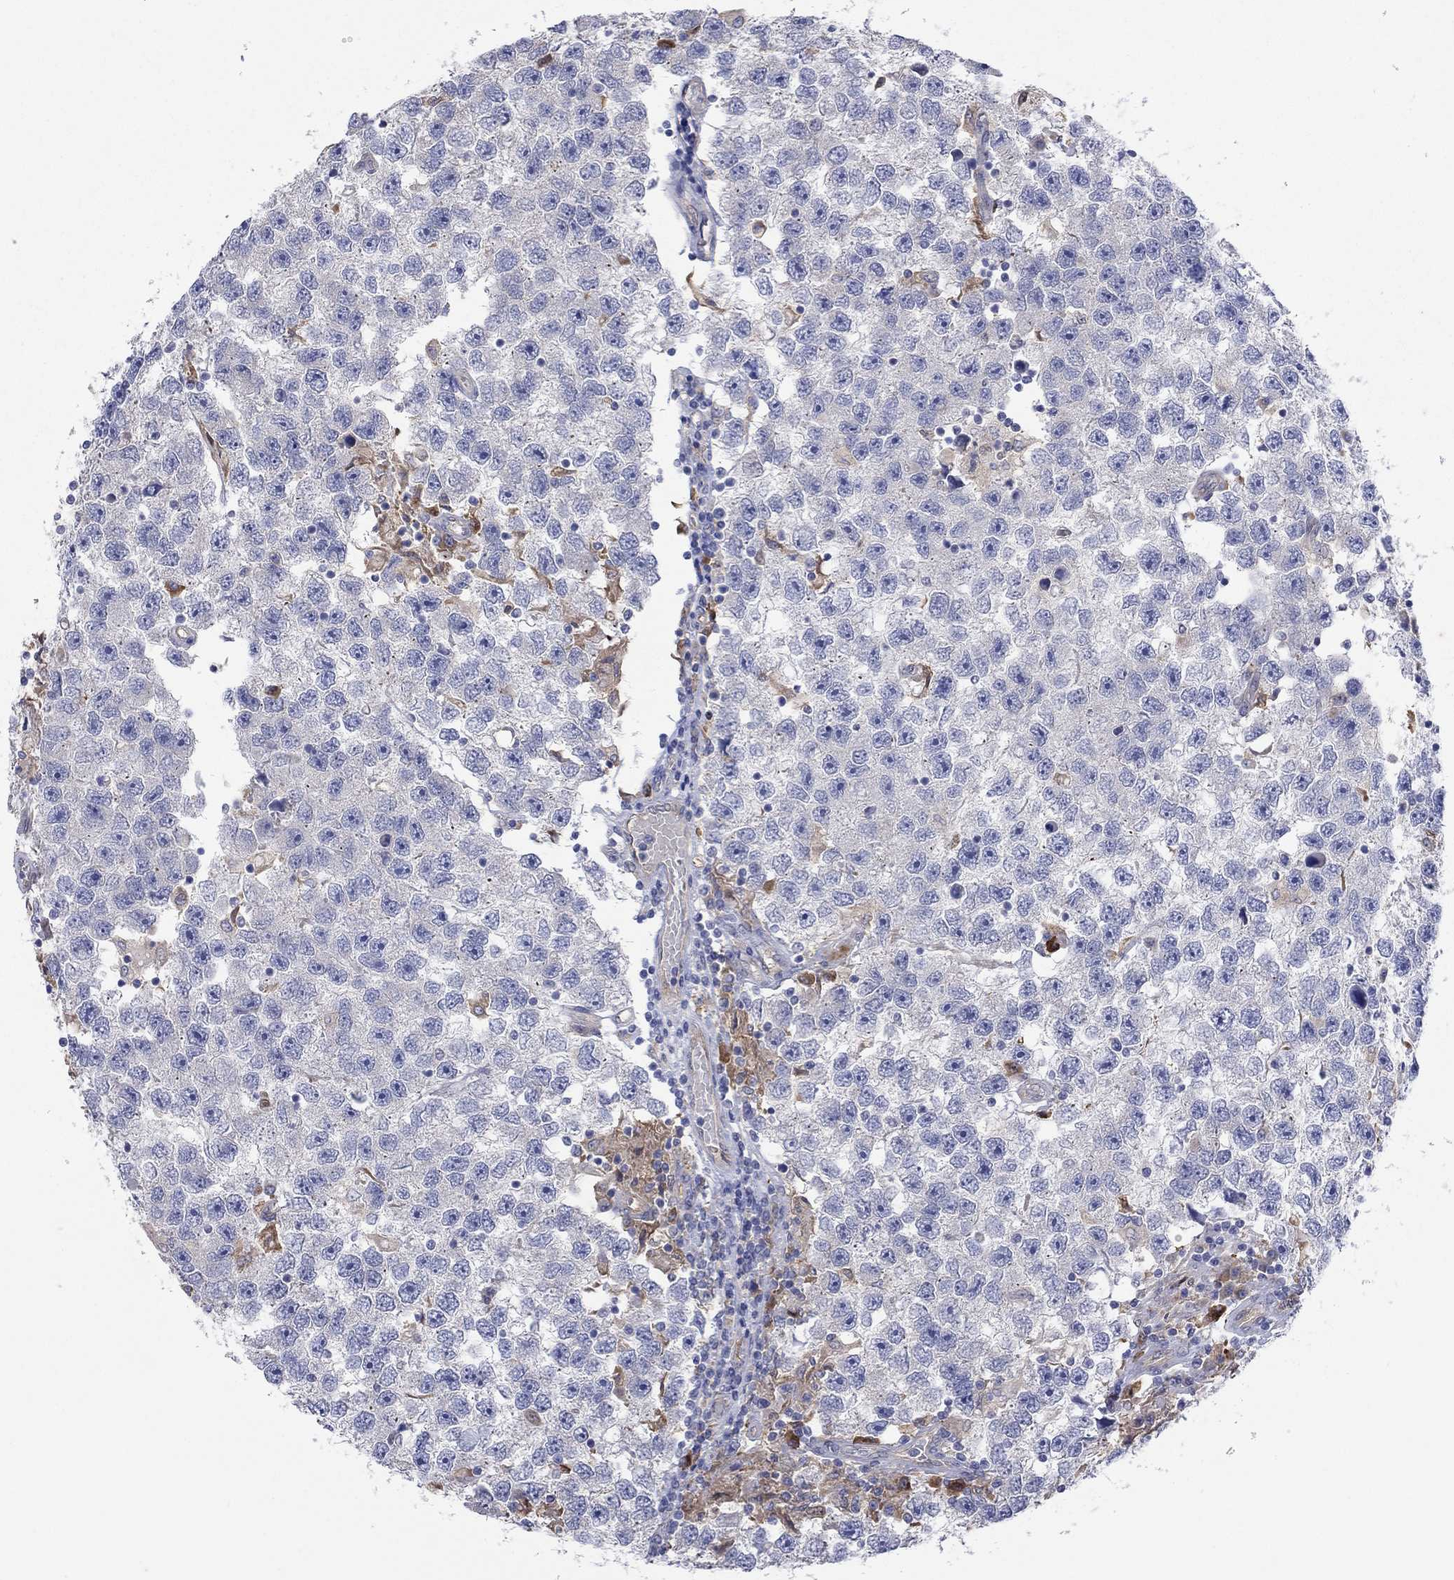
{"staining": {"intensity": "negative", "quantity": "none", "location": "none"}, "tissue": "testis cancer", "cell_type": "Tumor cells", "image_type": "cancer", "snomed": [{"axis": "morphology", "description": "Seminoma, NOS"}, {"axis": "topography", "description": "Testis"}], "caption": "The IHC photomicrograph has no significant expression in tumor cells of testis cancer tissue.", "gene": "PLCL2", "patient": {"sex": "male", "age": 26}}